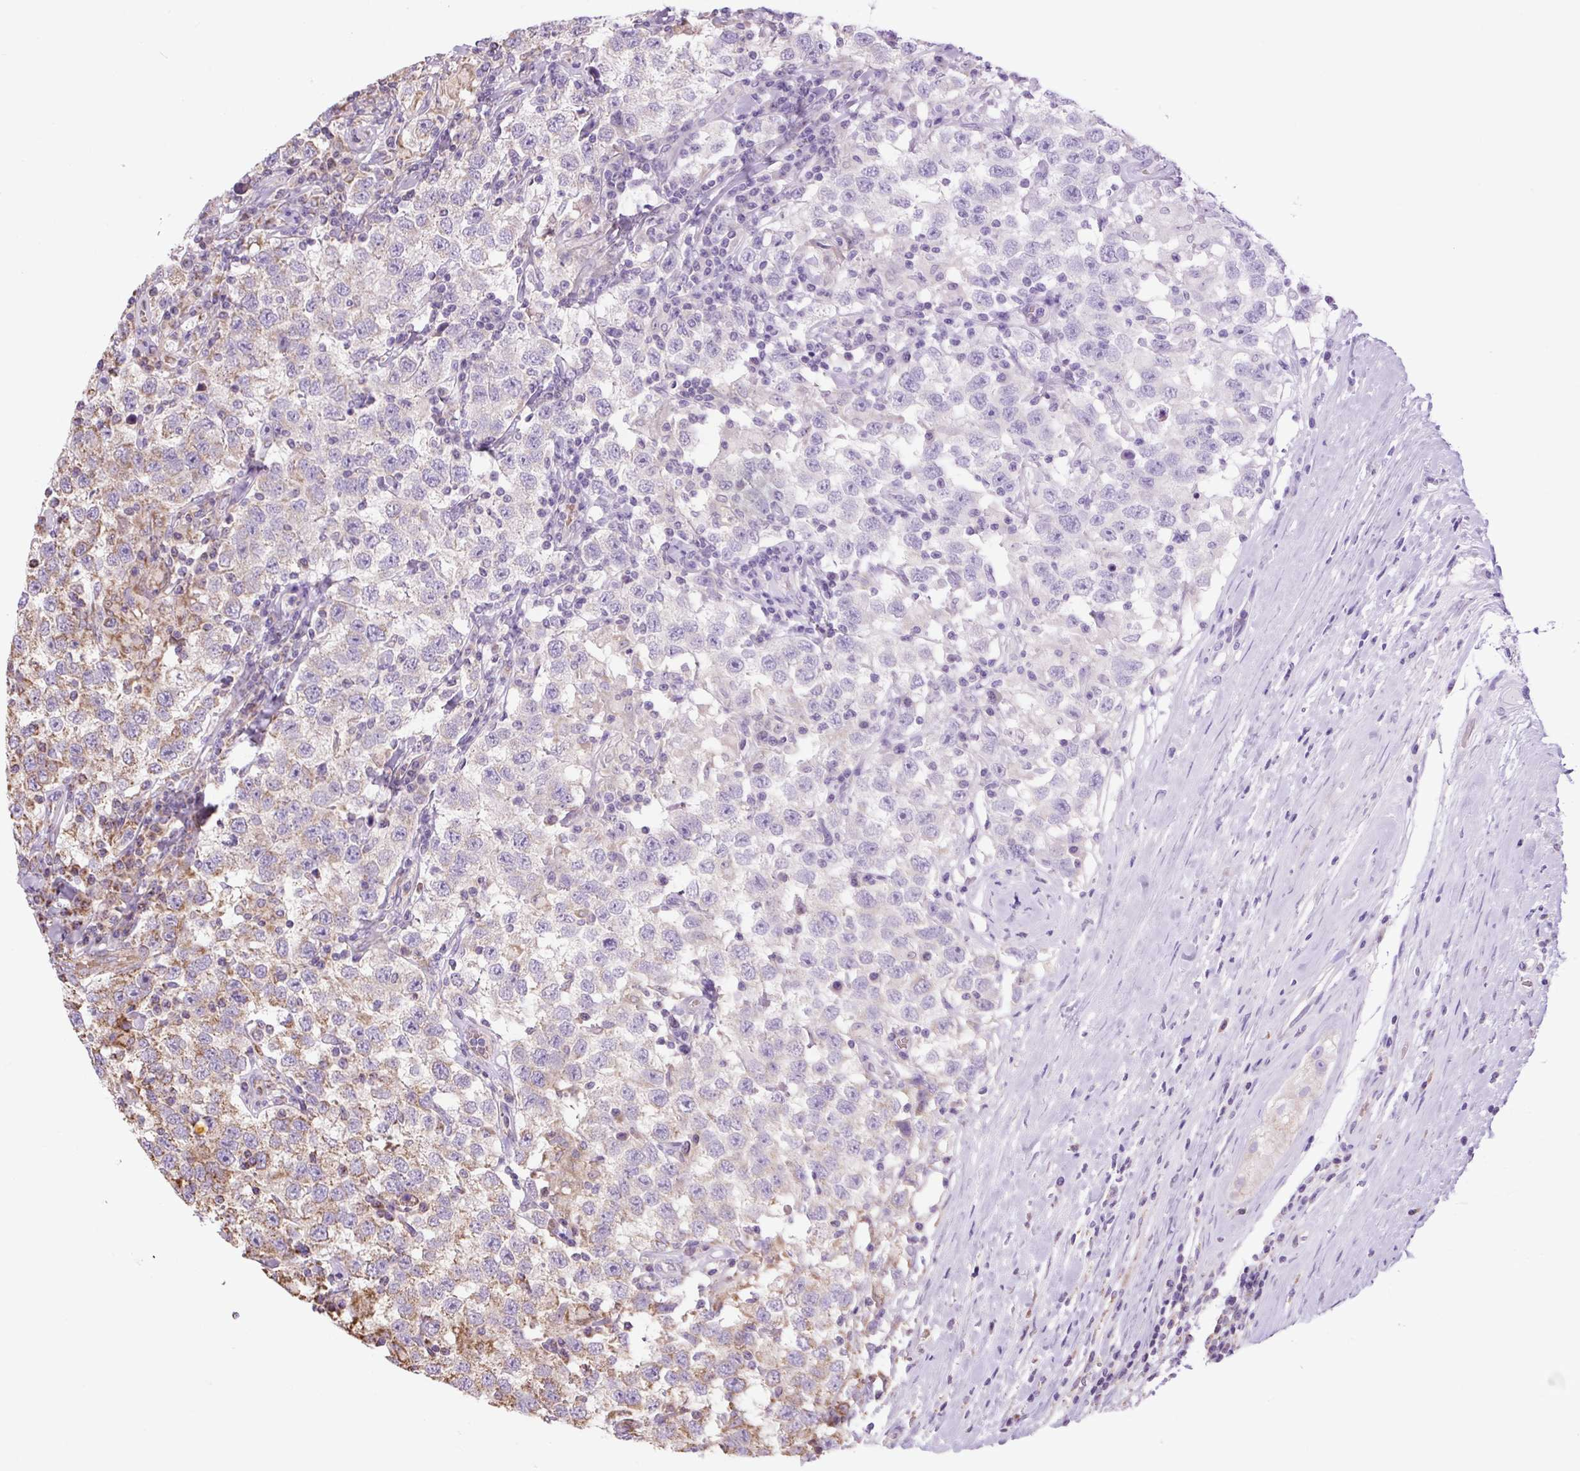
{"staining": {"intensity": "moderate", "quantity": "25%-75%", "location": "cytoplasmic/membranous"}, "tissue": "testis cancer", "cell_type": "Tumor cells", "image_type": "cancer", "snomed": [{"axis": "morphology", "description": "Seminoma, NOS"}, {"axis": "topography", "description": "Testis"}], "caption": "DAB immunohistochemical staining of human seminoma (testis) demonstrates moderate cytoplasmic/membranous protein positivity in approximately 25%-75% of tumor cells.", "gene": "PLCG1", "patient": {"sex": "male", "age": 41}}